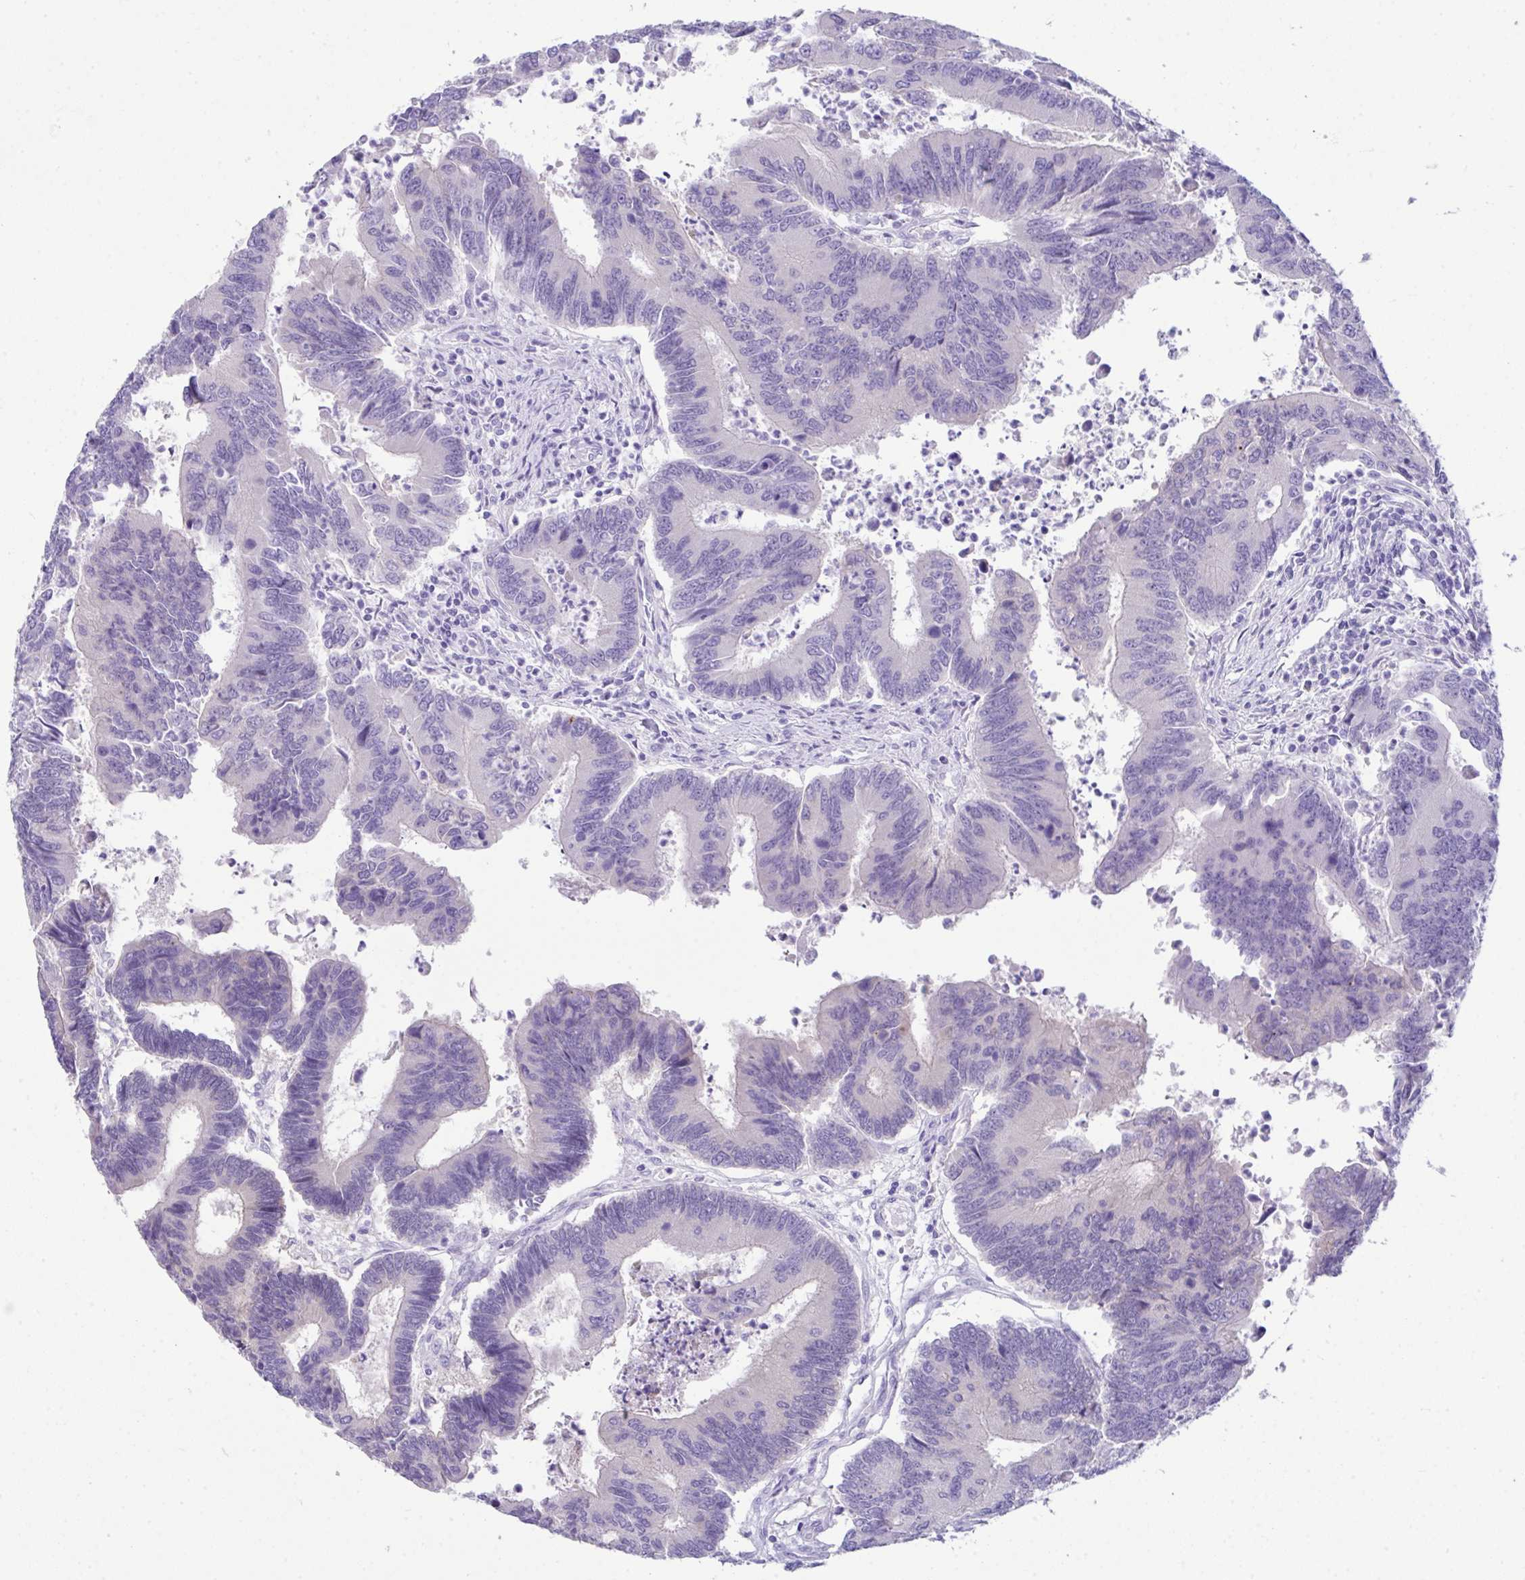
{"staining": {"intensity": "negative", "quantity": "none", "location": "none"}, "tissue": "colorectal cancer", "cell_type": "Tumor cells", "image_type": "cancer", "snomed": [{"axis": "morphology", "description": "Adenocarcinoma, NOS"}, {"axis": "topography", "description": "Colon"}], "caption": "The photomicrograph shows no significant staining in tumor cells of colorectal cancer.", "gene": "LGALS4", "patient": {"sex": "female", "age": 67}}